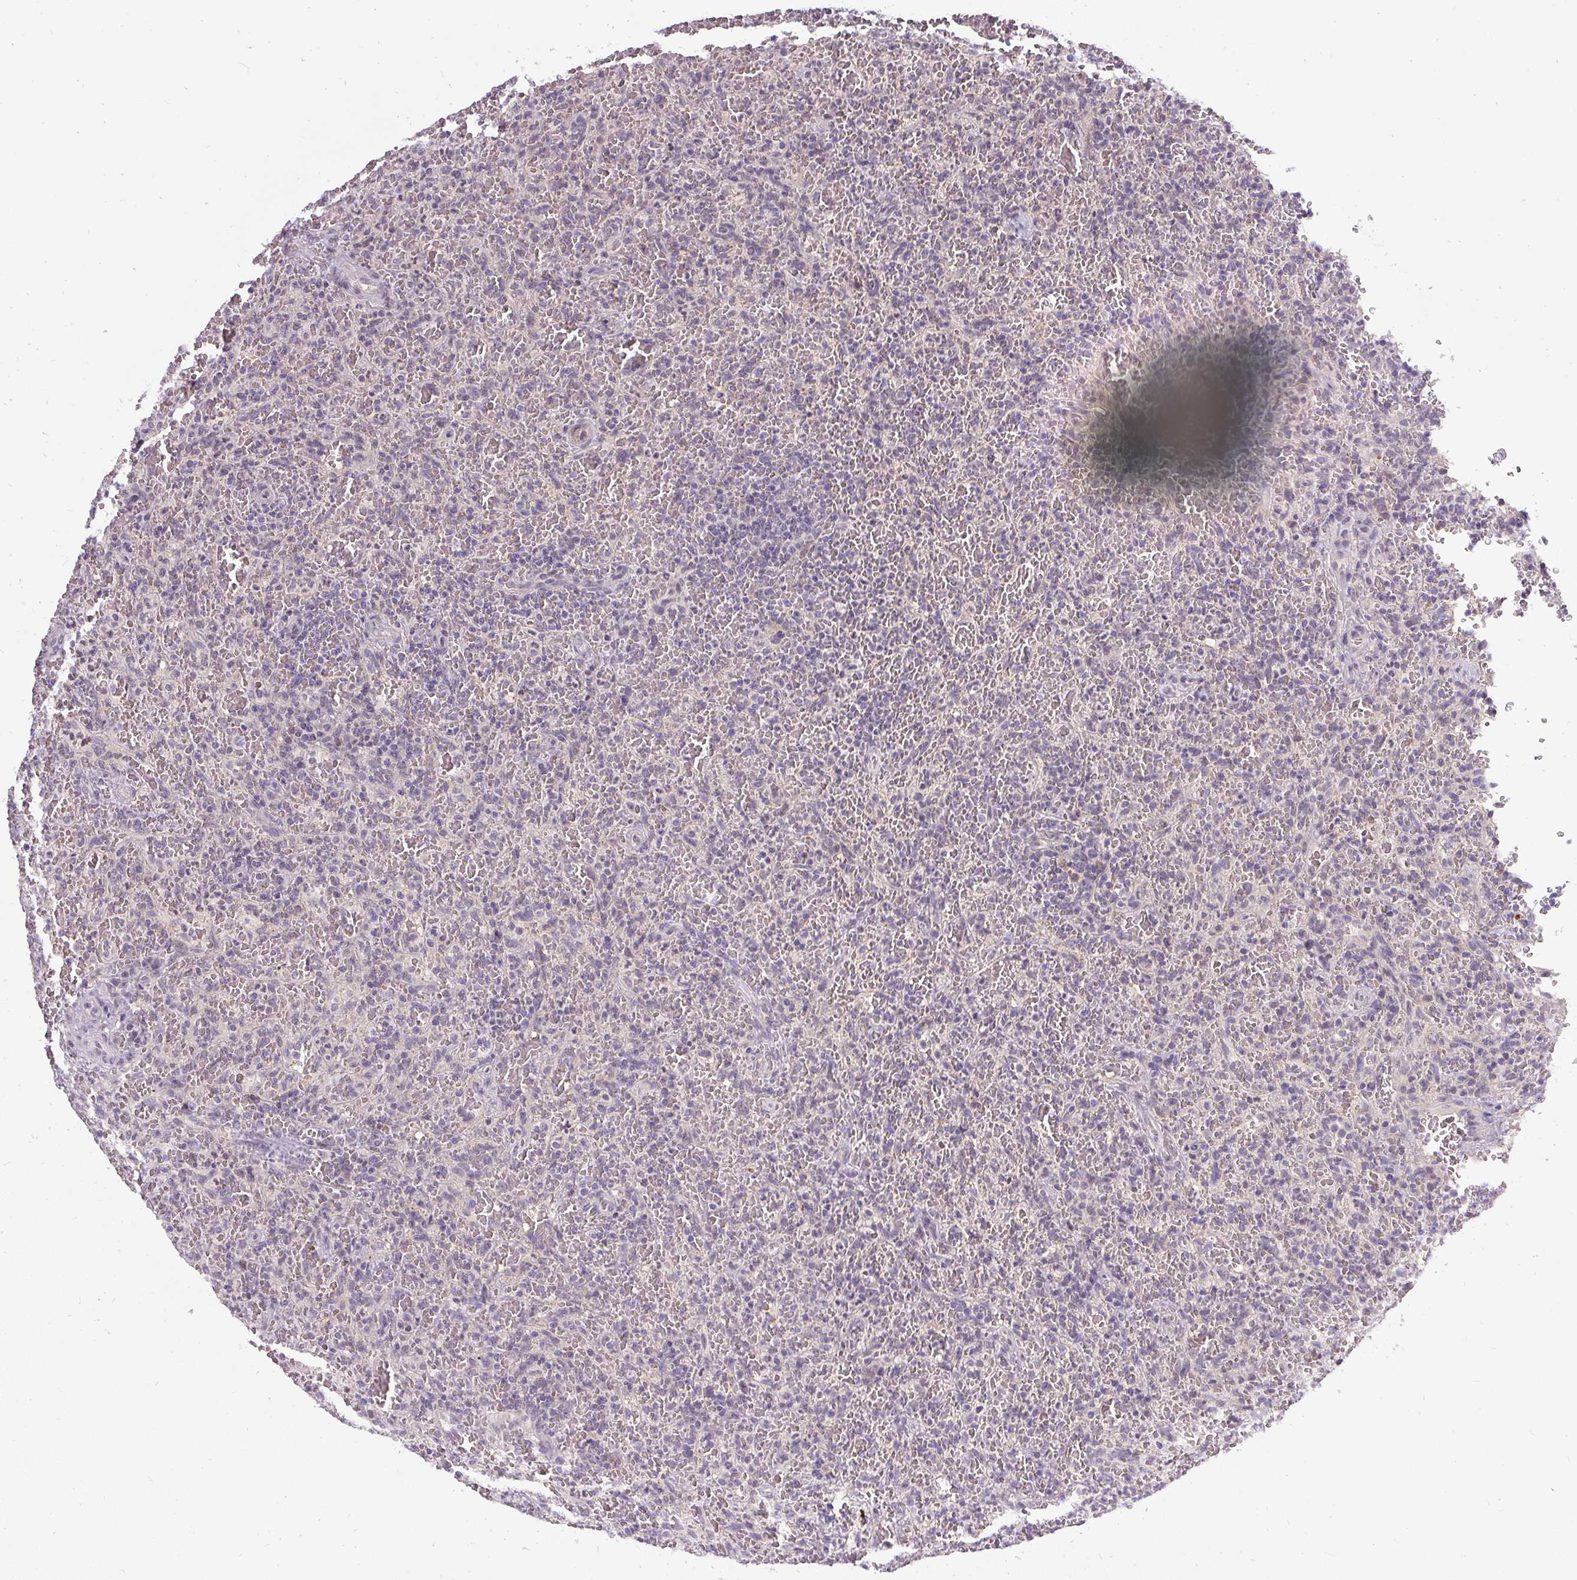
{"staining": {"intensity": "negative", "quantity": "none", "location": "none"}, "tissue": "lymphoma", "cell_type": "Tumor cells", "image_type": "cancer", "snomed": [{"axis": "morphology", "description": "Malignant lymphoma, non-Hodgkin's type, Low grade"}, {"axis": "topography", "description": "Spleen"}], "caption": "The immunohistochemistry (IHC) image has no significant positivity in tumor cells of lymphoma tissue.", "gene": "FAM117B", "patient": {"sex": "female", "age": 64}}